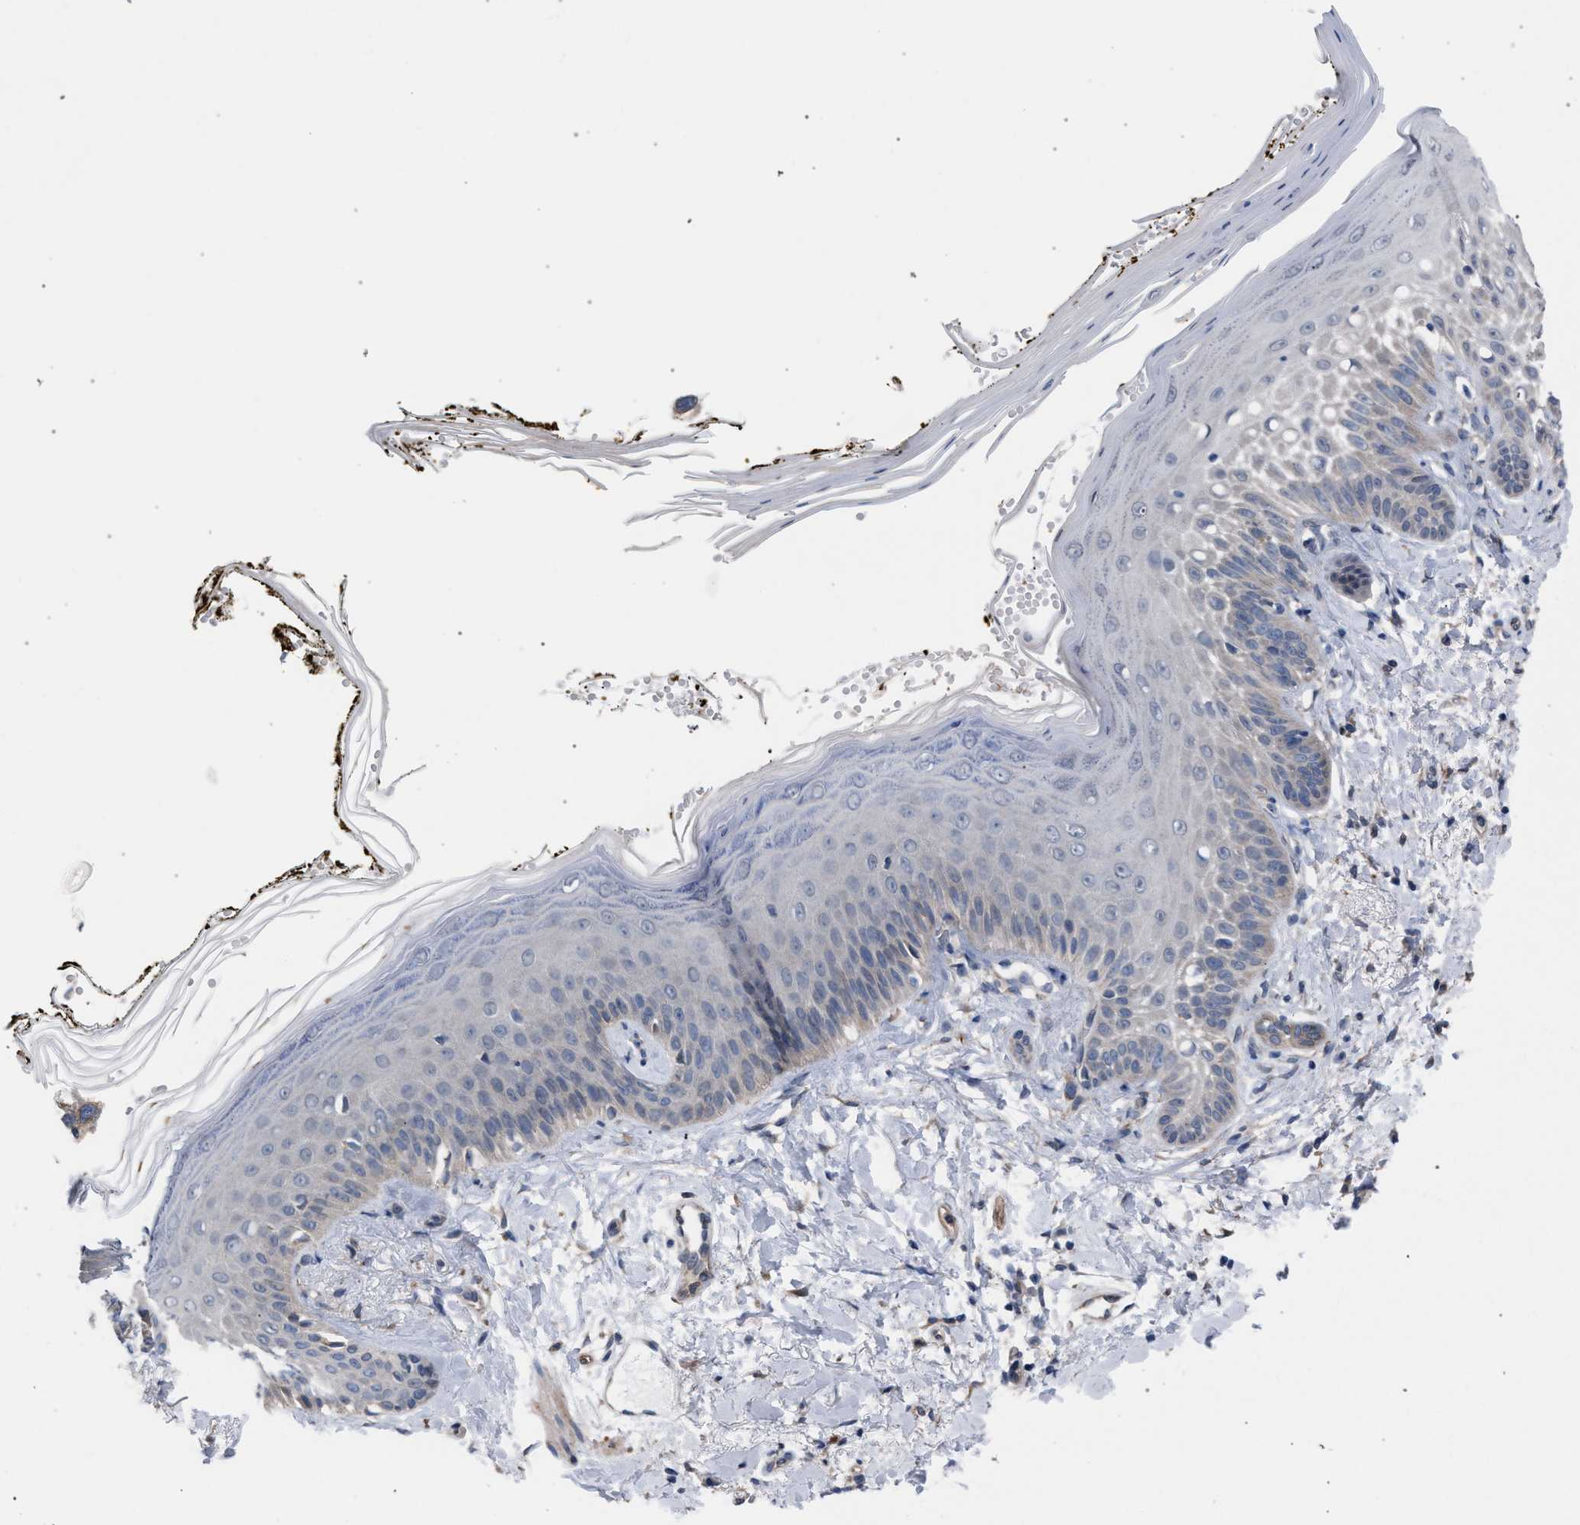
{"staining": {"intensity": "negative", "quantity": "none", "location": "none"}, "tissue": "skin", "cell_type": "Fibroblasts", "image_type": "normal", "snomed": [{"axis": "morphology", "description": "Normal tissue, NOS"}, {"axis": "topography", "description": "Skin"}, {"axis": "topography", "description": "Peripheral nerve tissue"}], "caption": "The micrograph reveals no significant staining in fibroblasts of skin. The staining was performed using DAB to visualize the protein expression in brown, while the nuclei were stained in blue with hematoxylin (Magnification: 20x).", "gene": "ARPC5L", "patient": {"sex": "male", "age": 24}}